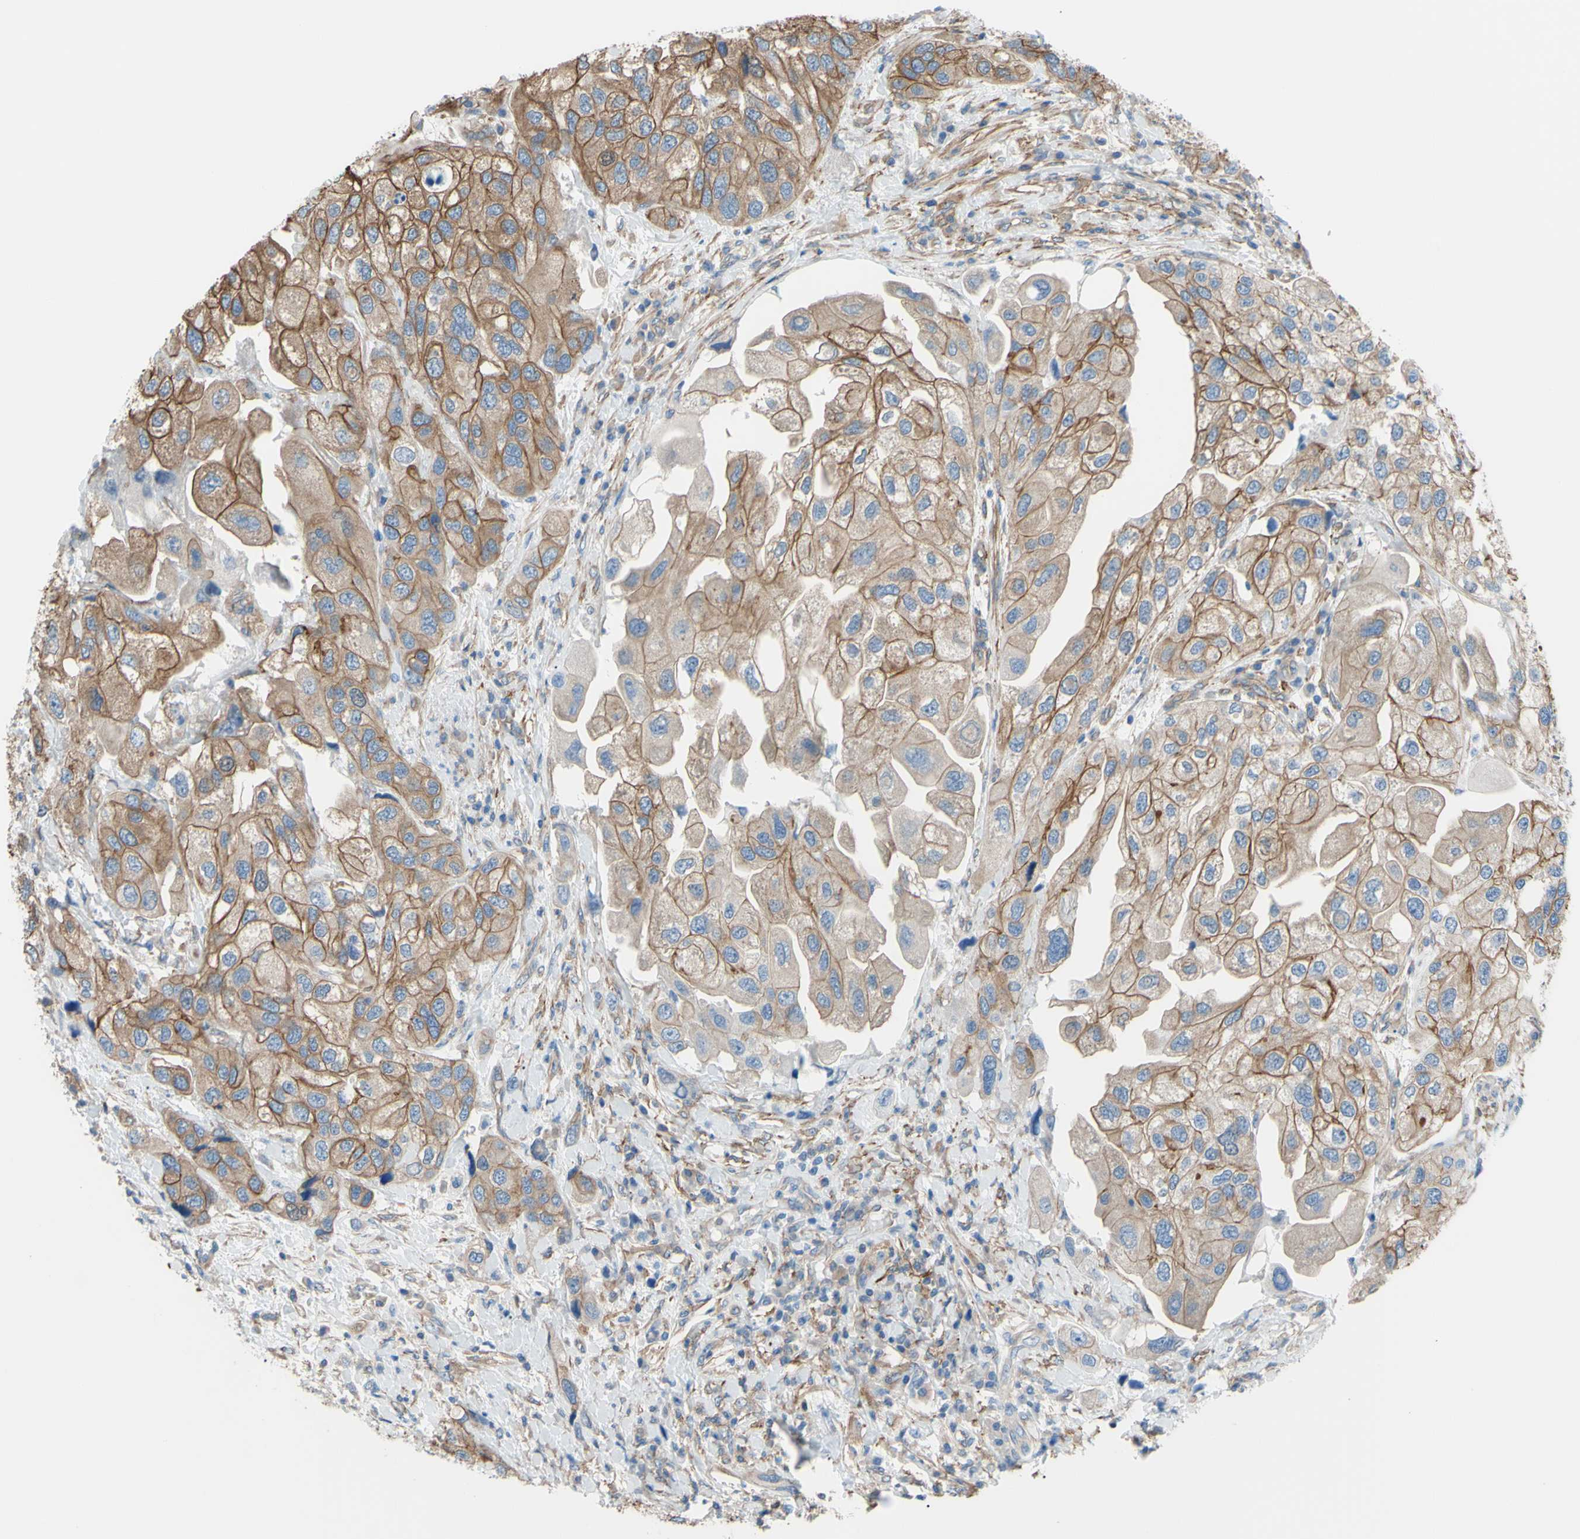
{"staining": {"intensity": "moderate", "quantity": "25%-75%", "location": "cytoplasmic/membranous"}, "tissue": "urothelial cancer", "cell_type": "Tumor cells", "image_type": "cancer", "snomed": [{"axis": "morphology", "description": "Urothelial carcinoma, High grade"}, {"axis": "topography", "description": "Urinary bladder"}], "caption": "A high-resolution image shows immunohistochemistry staining of urothelial cancer, which exhibits moderate cytoplasmic/membranous expression in about 25%-75% of tumor cells.", "gene": "ADD1", "patient": {"sex": "female", "age": 64}}